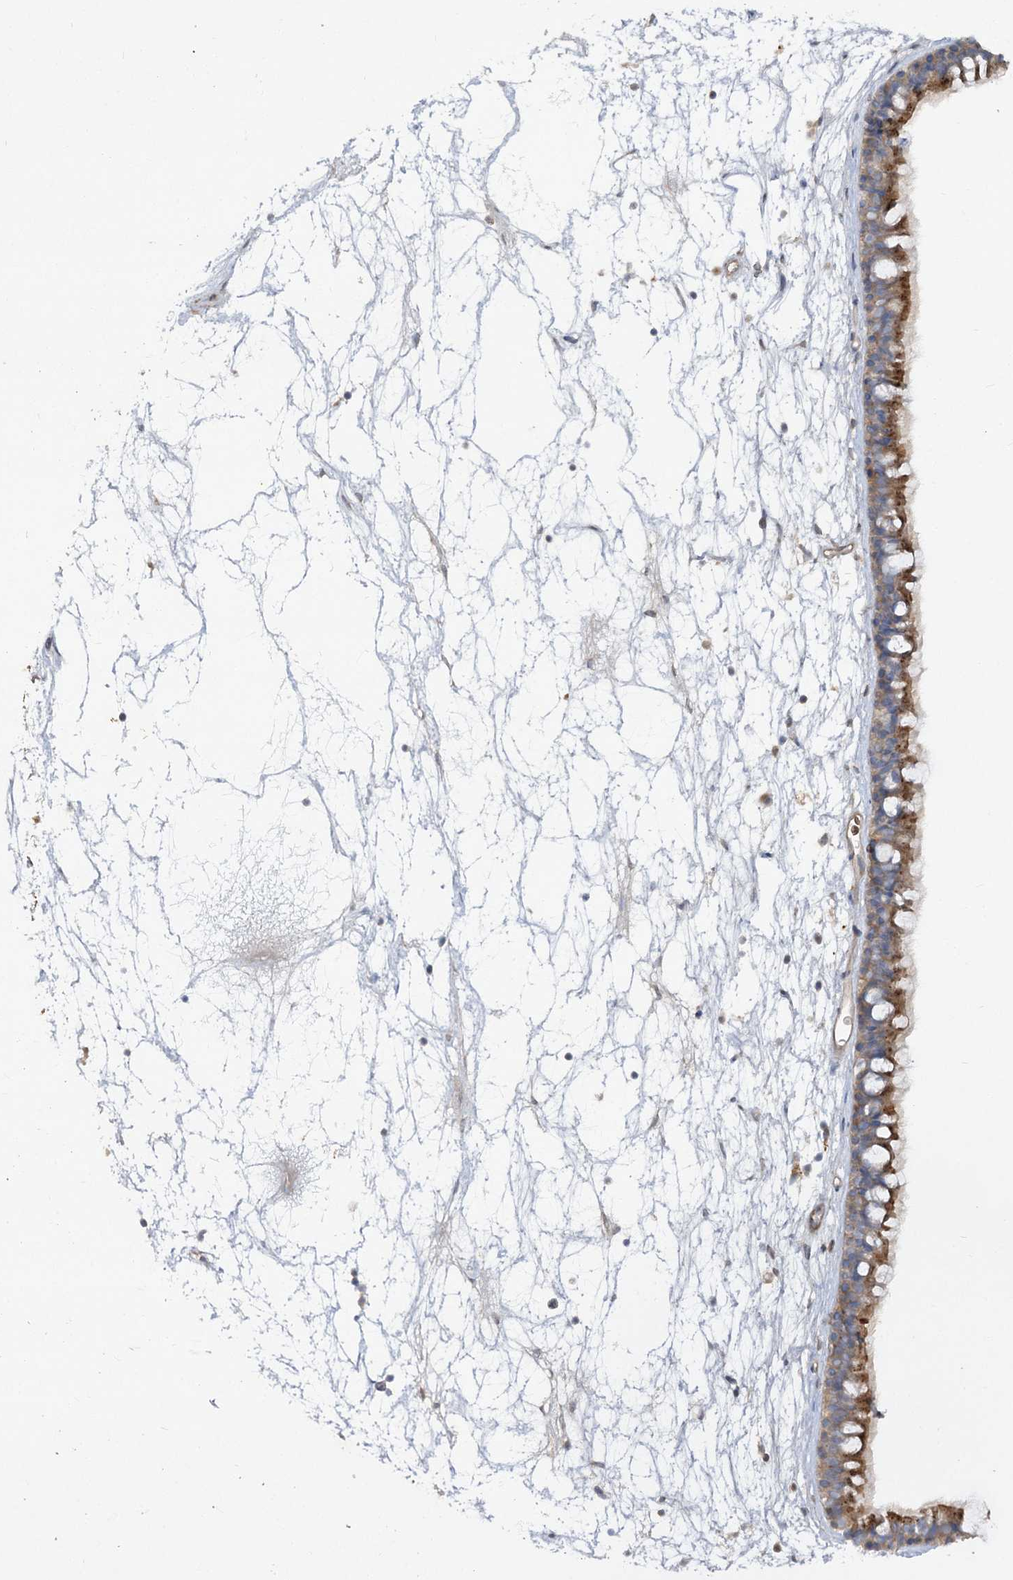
{"staining": {"intensity": "strong", "quantity": ">75%", "location": "cytoplasmic/membranous"}, "tissue": "nasopharynx", "cell_type": "Respiratory epithelial cells", "image_type": "normal", "snomed": [{"axis": "morphology", "description": "Normal tissue, NOS"}, {"axis": "topography", "description": "Nasopharynx"}], "caption": "IHC image of unremarkable human nasopharynx stained for a protein (brown), which displays high levels of strong cytoplasmic/membranous expression in approximately >75% of respiratory epithelial cells.", "gene": "KIAA0825", "patient": {"sex": "male", "age": 64}}